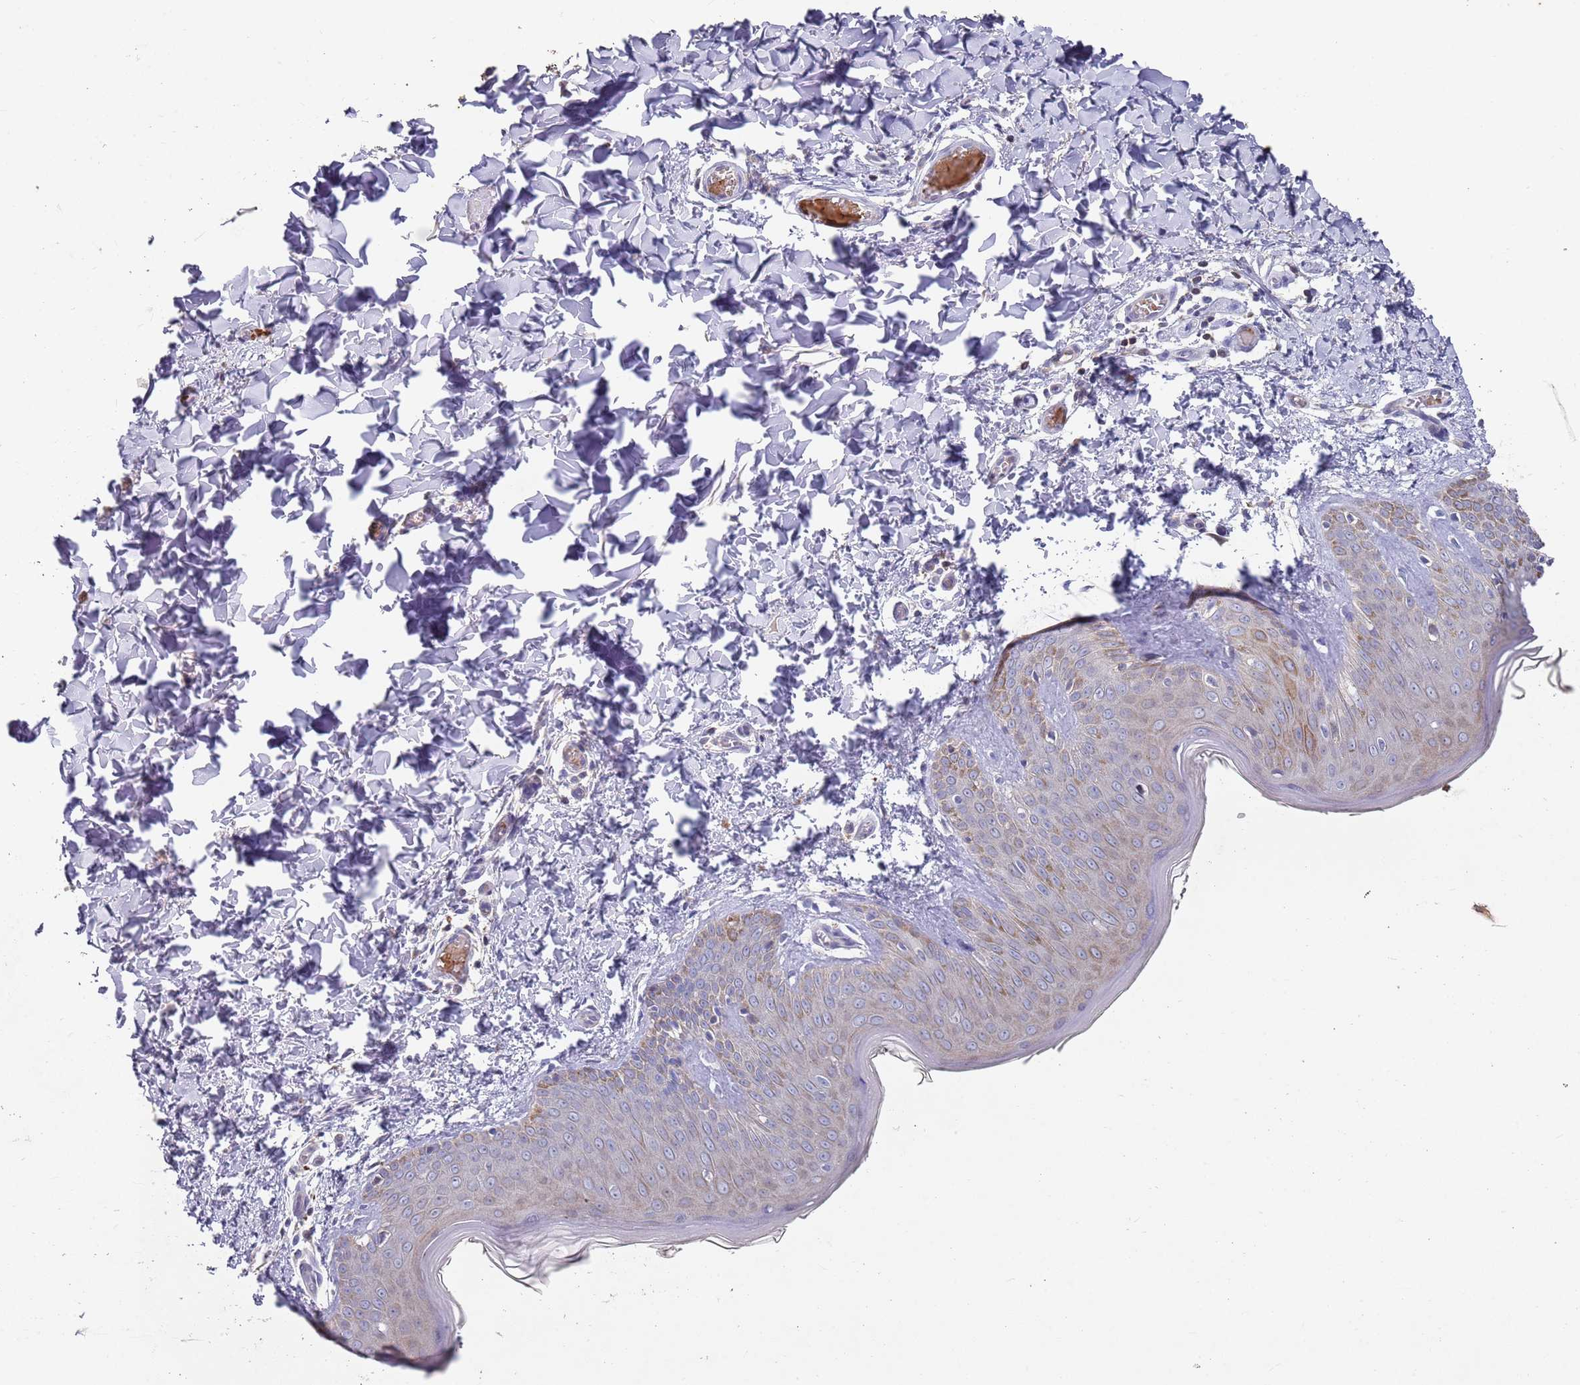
{"staining": {"intensity": "negative", "quantity": "none", "location": "none"}, "tissue": "skin", "cell_type": "Fibroblasts", "image_type": "normal", "snomed": [{"axis": "morphology", "description": "Normal tissue, NOS"}, {"axis": "topography", "description": "Skin"}], "caption": "IHC of unremarkable human skin exhibits no positivity in fibroblasts. (Immunohistochemistry (ihc), brightfield microscopy, high magnification).", "gene": "LACC1", "patient": {"sex": "male", "age": 36}}